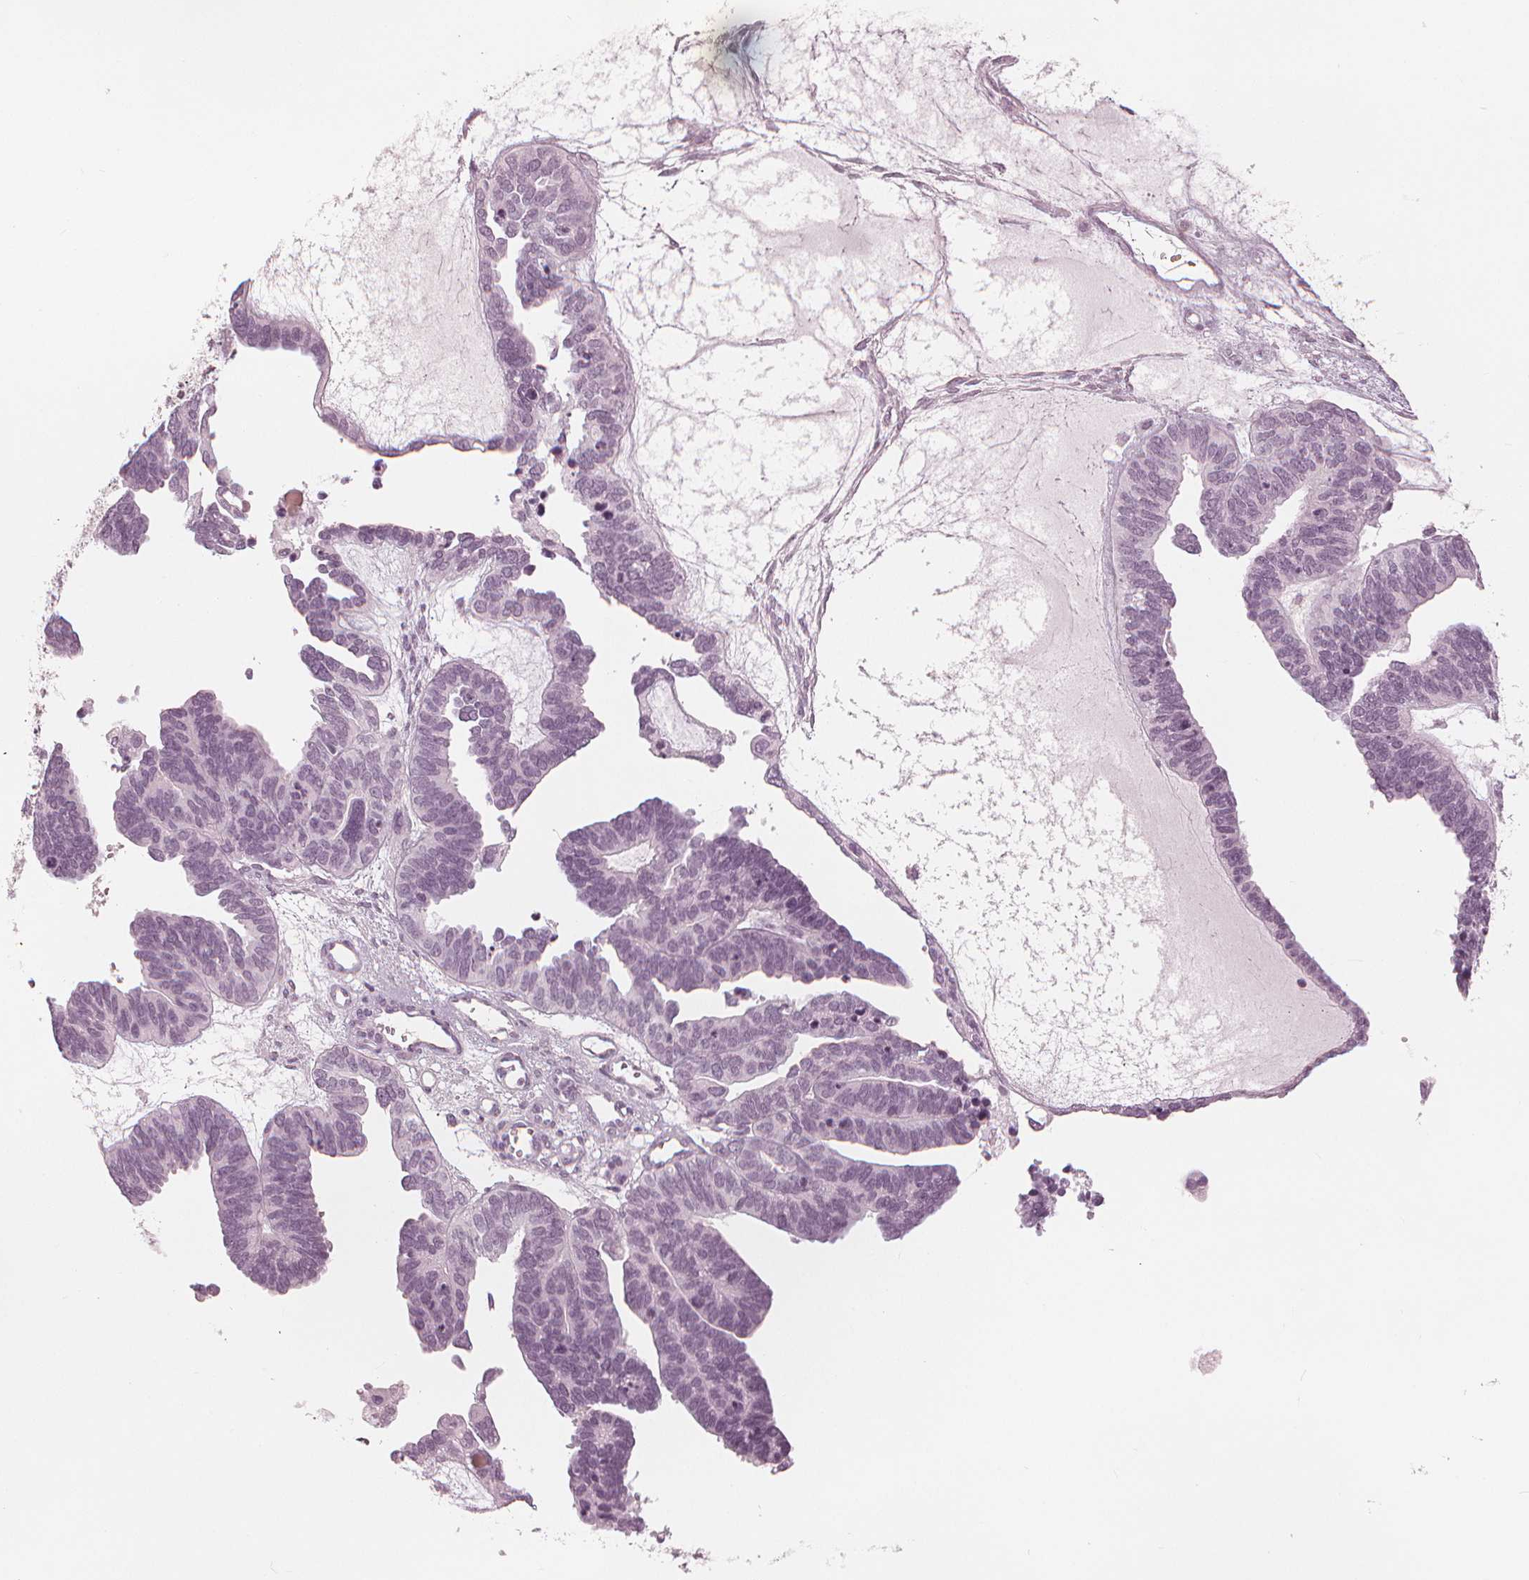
{"staining": {"intensity": "negative", "quantity": "none", "location": "none"}, "tissue": "ovarian cancer", "cell_type": "Tumor cells", "image_type": "cancer", "snomed": [{"axis": "morphology", "description": "Cystadenocarcinoma, serous, NOS"}, {"axis": "topography", "description": "Ovary"}], "caption": "This is an immunohistochemistry photomicrograph of ovarian cancer. There is no staining in tumor cells.", "gene": "PAEP", "patient": {"sex": "female", "age": 51}}